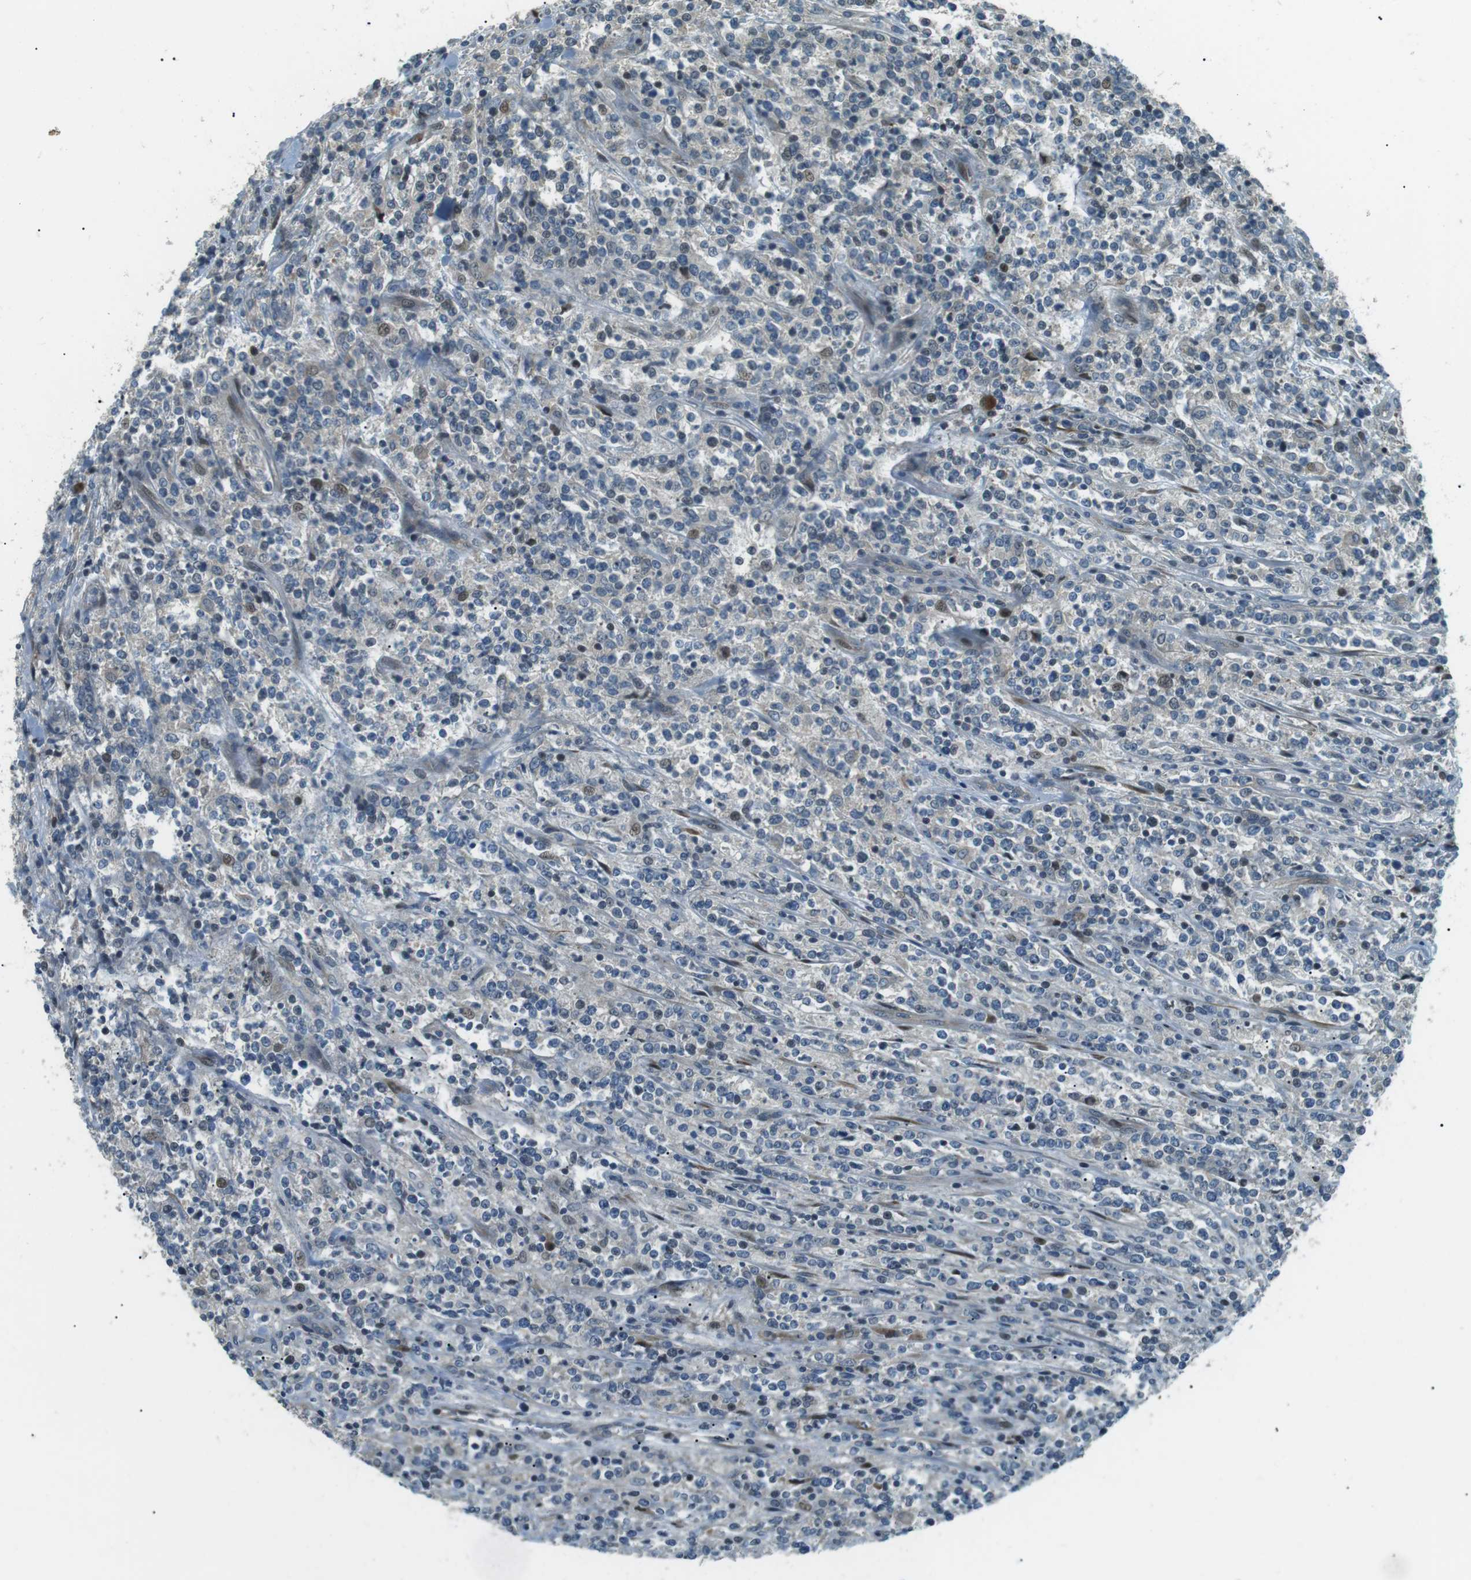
{"staining": {"intensity": "weak", "quantity": "<25%", "location": "nuclear"}, "tissue": "lymphoma", "cell_type": "Tumor cells", "image_type": "cancer", "snomed": [{"axis": "morphology", "description": "Malignant lymphoma, non-Hodgkin's type, High grade"}, {"axis": "topography", "description": "Soft tissue"}], "caption": "Malignant lymphoma, non-Hodgkin's type (high-grade) was stained to show a protein in brown. There is no significant expression in tumor cells.", "gene": "TMEM74", "patient": {"sex": "male", "age": 18}}